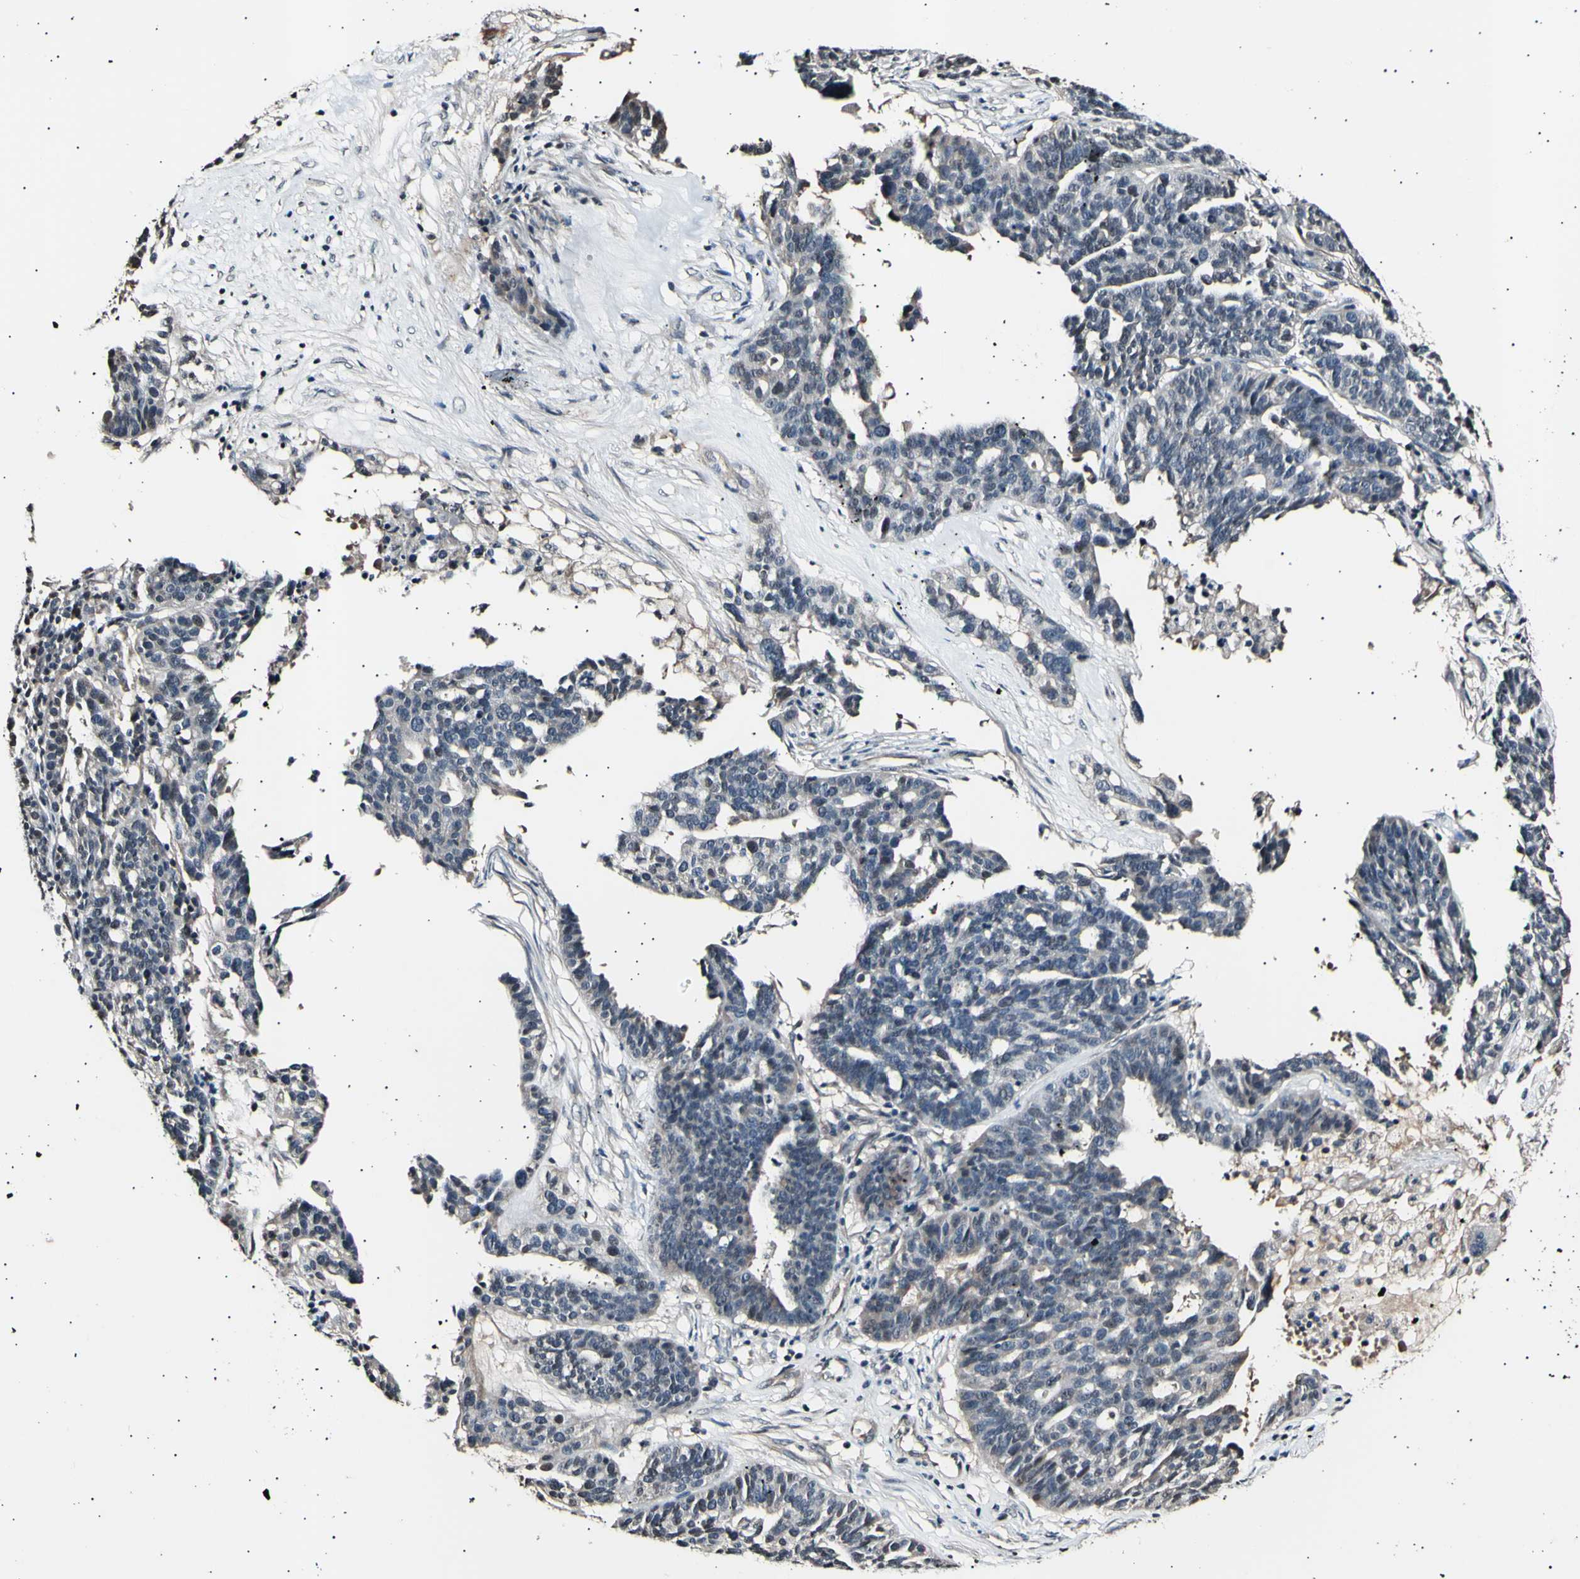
{"staining": {"intensity": "negative", "quantity": "none", "location": "none"}, "tissue": "ovarian cancer", "cell_type": "Tumor cells", "image_type": "cancer", "snomed": [{"axis": "morphology", "description": "Cystadenocarcinoma, serous, NOS"}, {"axis": "topography", "description": "Ovary"}], "caption": "This is an IHC image of human ovarian serous cystadenocarcinoma. There is no positivity in tumor cells.", "gene": "AK1", "patient": {"sex": "female", "age": 59}}